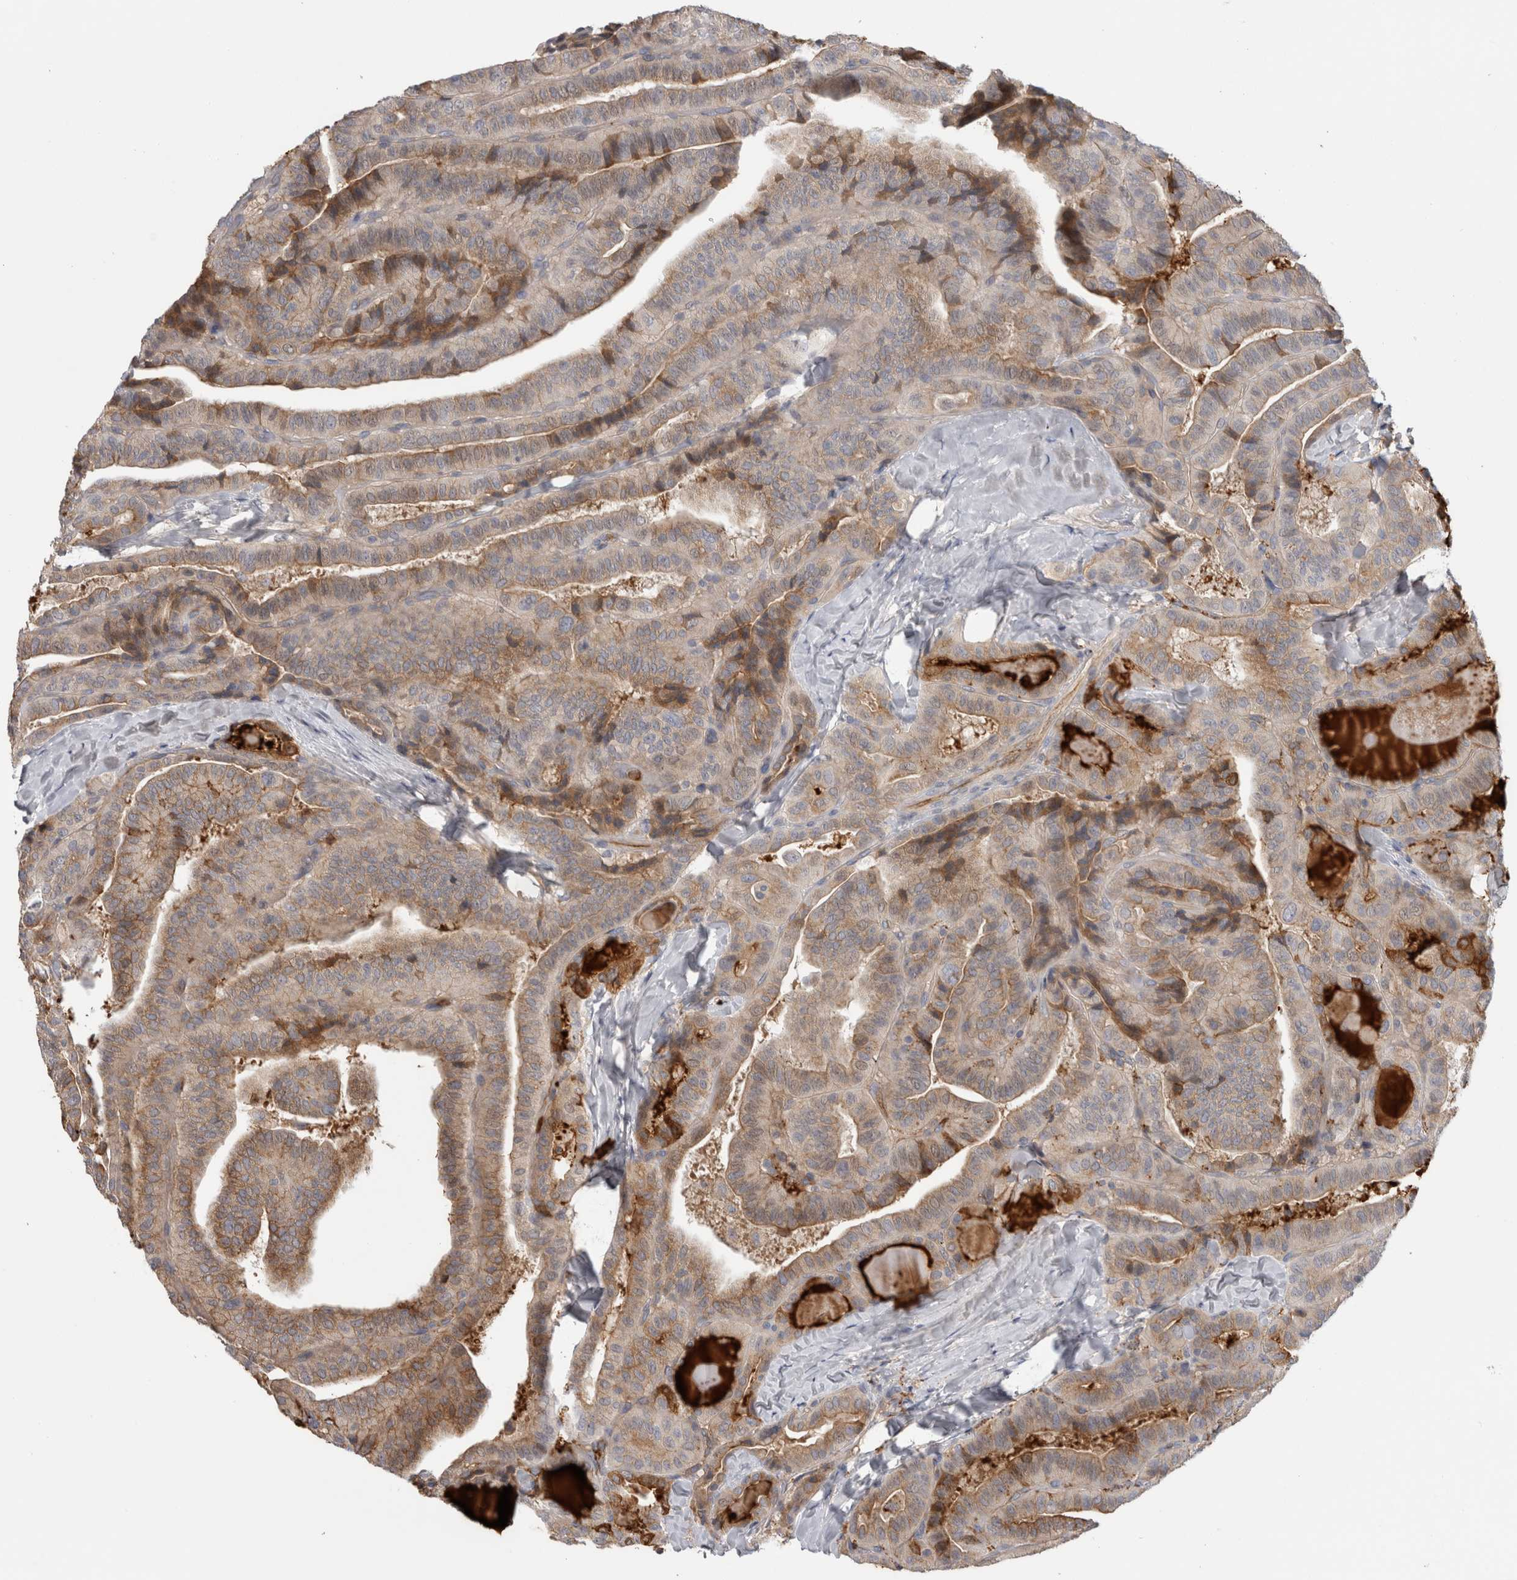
{"staining": {"intensity": "weak", "quantity": "25%-75%", "location": "cytoplasmic/membranous"}, "tissue": "thyroid cancer", "cell_type": "Tumor cells", "image_type": "cancer", "snomed": [{"axis": "morphology", "description": "Papillary adenocarcinoma, NOS"}, {"axis": "topography", "description": "Thyroid gland"}], "caption": "This is a photomicrograph of IHC staining of thyroid cancer, which shows weak positivity in the cytoplasmic/membranous of tumor cells.", "gene": "TBCE", "patient": {"sex": "male", "age": 77}}